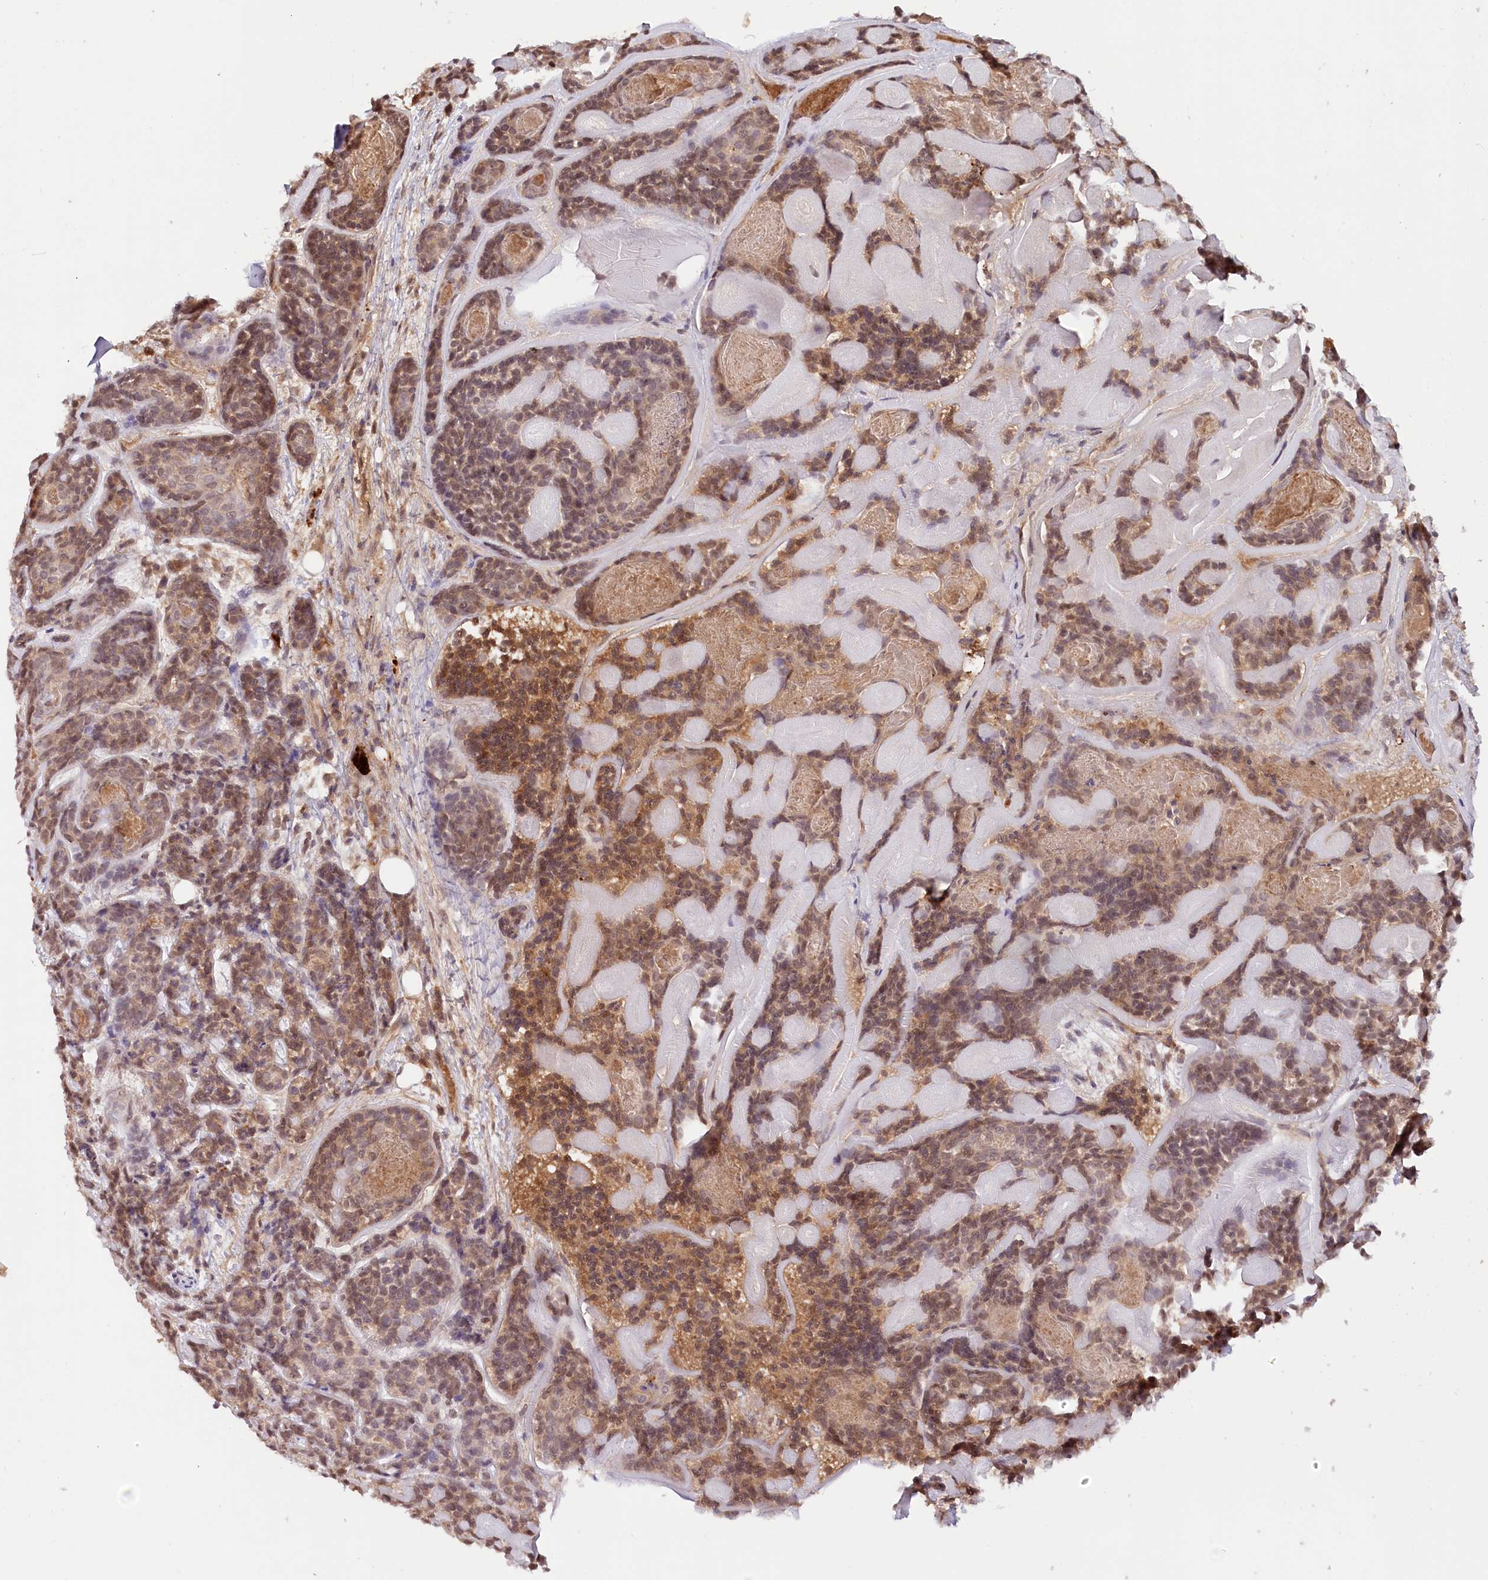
{"staining": {"intensity": "moderate", "quantity": ">75%", "location": "cytoplasmic/membranous"}, "tissue": "head and neck cancer", "cell_type": "Tumor cells", "image_type": "cancer", "snomed": [{"axis": "morphology", "description": "Adenocarcinoma, NOS"}, {"axis": "topography", "description": "Salivary gland"}, {"axis": "topography", "description": "Head-Neck"}], "caption": "Protein staining reveals moderate cytoplasmic/membranous expression in about >75% of tumor cells in head and neck cancer.", "gene": "PSAPL1", "patient": {"sex": "female", "age": 63}}